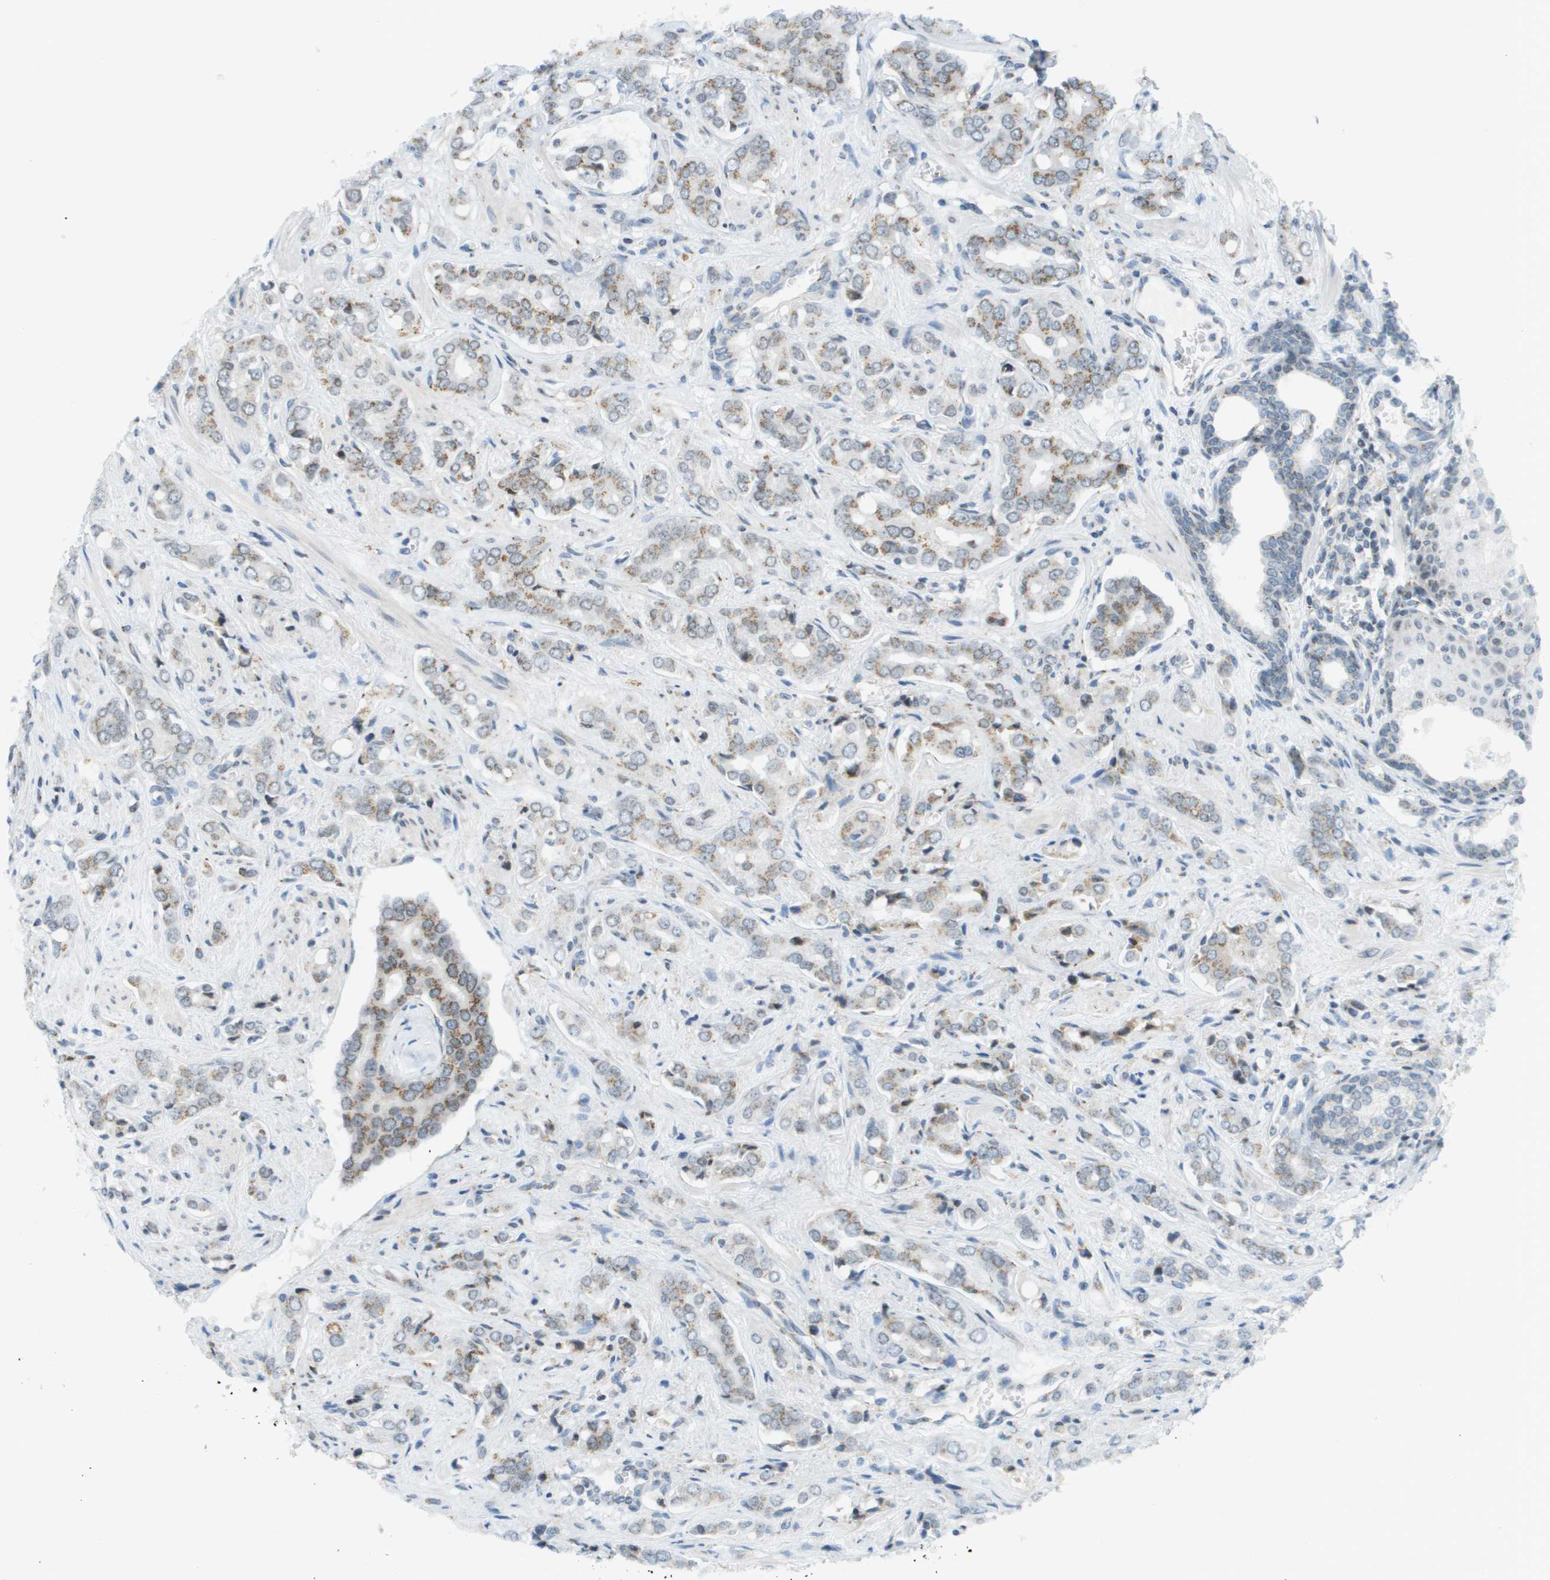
{"staining": {"intensity": "weak", "quantity": ">75%", "location": "cytoplasmic/membranous"}, "tissue": "prostate cancer", "cell_type": "Tumor cells", "image_type": "cancer", "snomed": [{"axis": "morphology", "description": "Adenocarcinoma, High grade"}, {"axis": "topography", "description": "Prostate"}], "caption": "Immunohistochemical staining of high-grade adenocarcinoma (prostate) exhibits low levels of weak cytoplasmic/membranous staining in approximately >75% of tumor cells.", "gene": "EVC", "patient": {"sex": "male", "age": 52}}